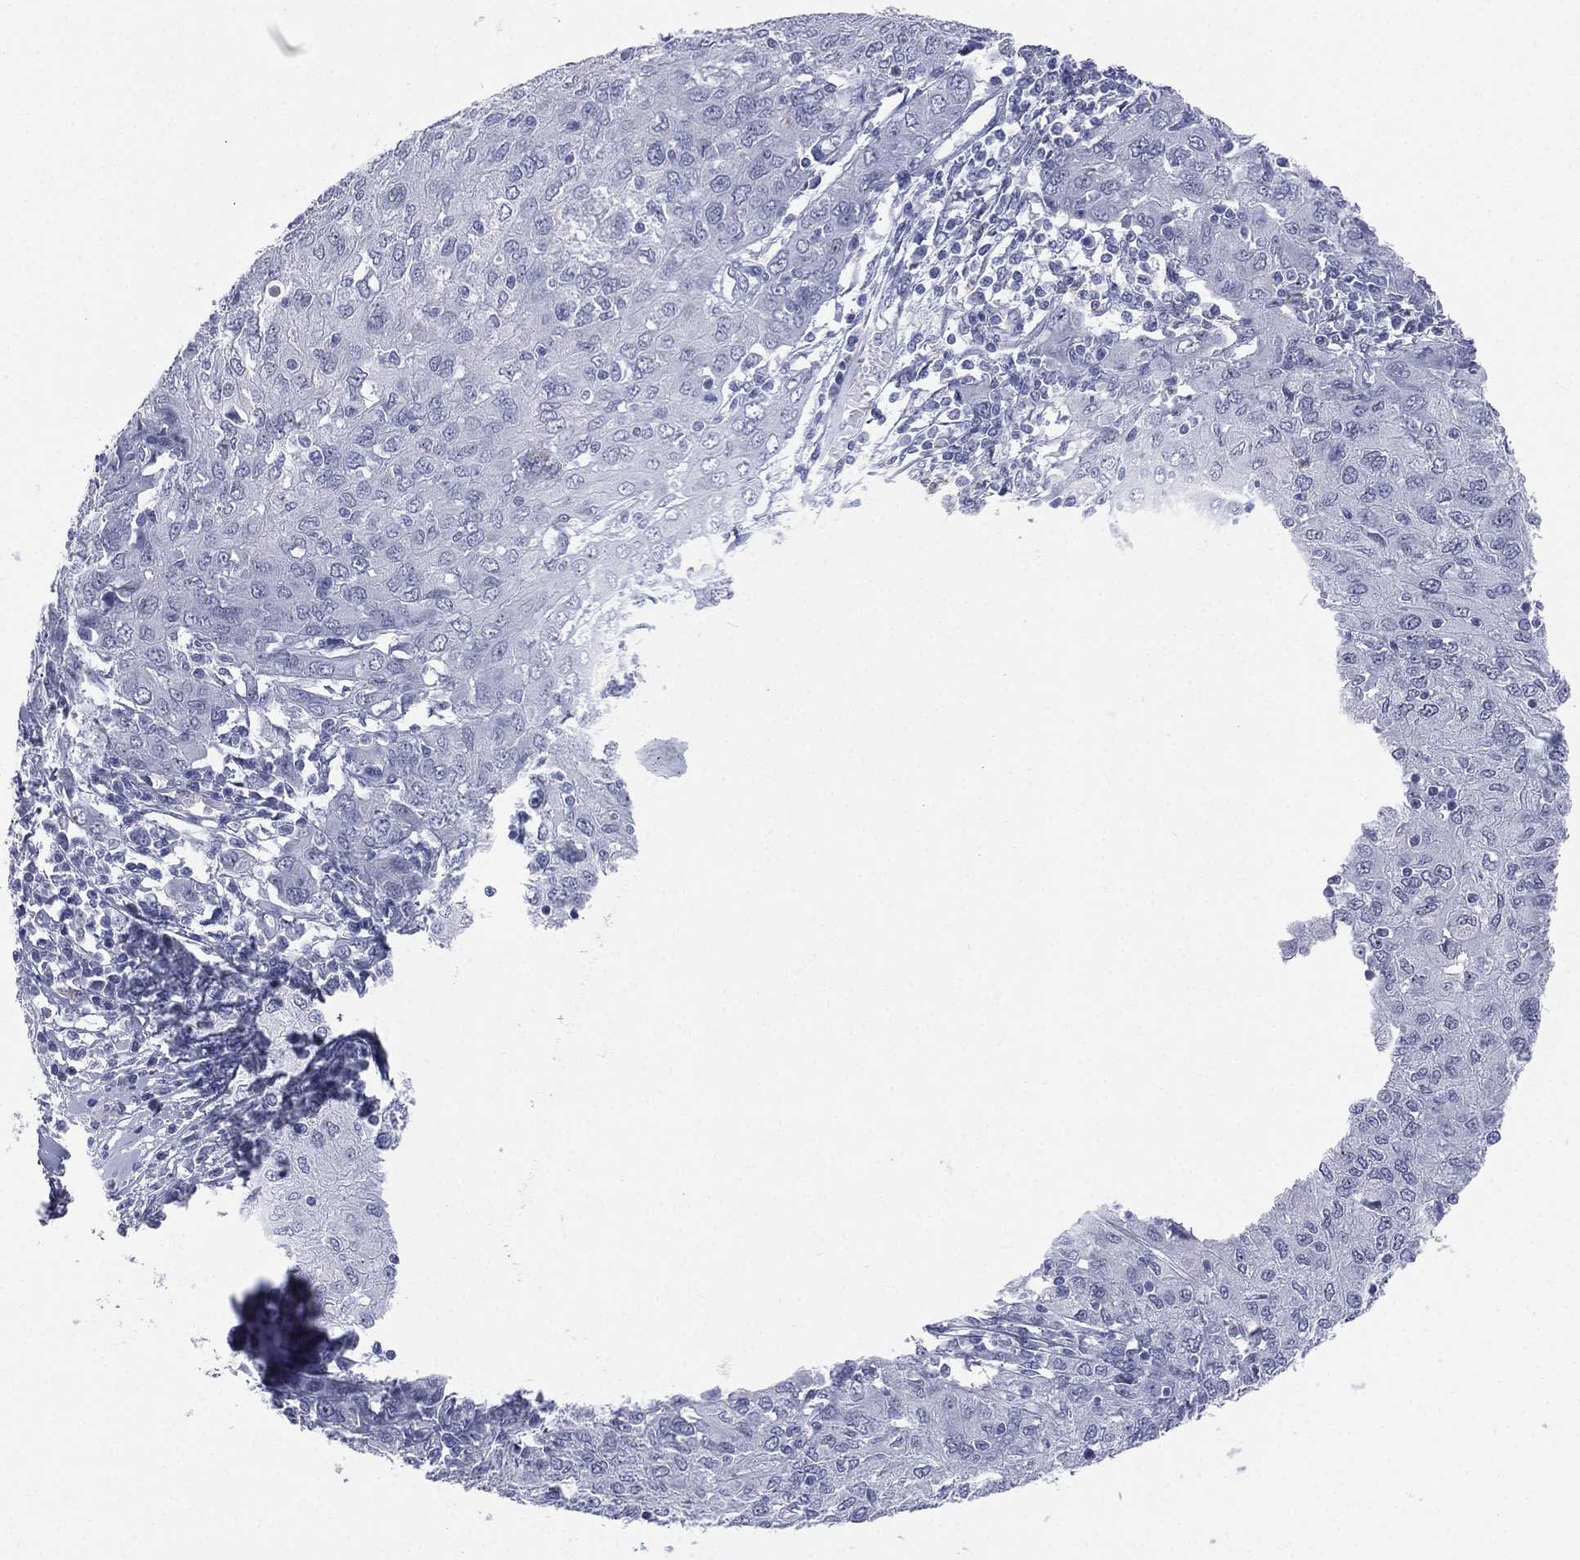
{"staining": {"intensity": "negative", "quantity": "none", "location": "none"}, "tissue": "ovarian cancer", "cell_type": "Tumor cells", "image_type": "cancer", "snomed": [{"axis": "morphology", "description": "Carcinoma, endometroid"}, {"axis": "topography", "description": "Ovary"}], "caption": "IHC photomicrograph of neoplastic tissue: human ovarian cancer stained with DAB demonstrates no significant protein staining in tumor cells.", "gene": "CD22", "patient": {"sex": "female", "age": 50}}